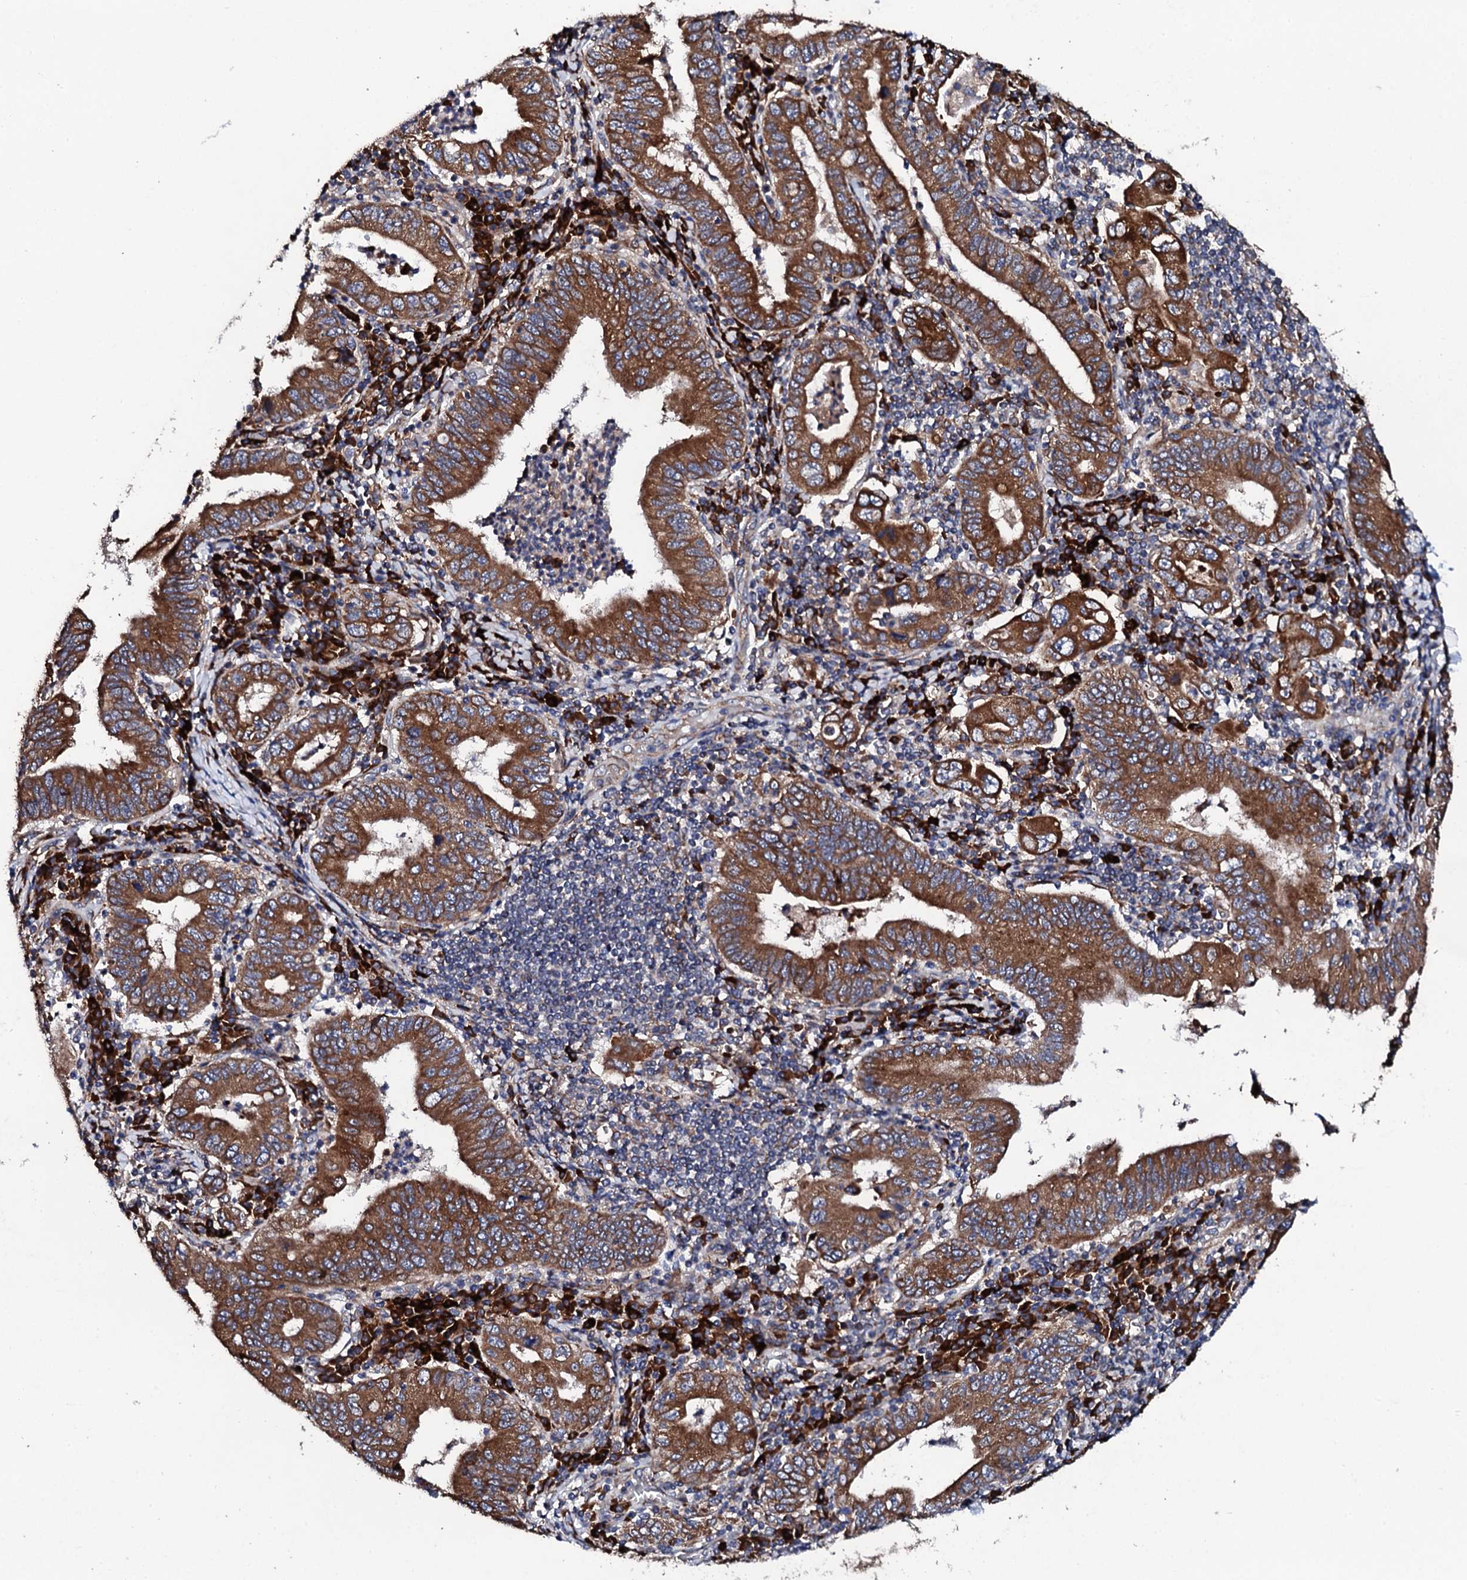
{"staining": {"intensity": "strong", "quantity": ">75%", "location": "cytoplasmic/membranous"}, "tissue": "stomach cancer", "cell_type": "Tumor cells", "image_type": "cancer", "snomed": [{"axis": "morphology", "description": "Normal tissue, NOS"}, {"axis": "morphology", "description": "Adenocarcinoma, NOS"}, {"axis": "topography", "description": "Esophagus"}, {"axis": "topography", "description": "Stomach, upper"}, {"axis": "topography", "description": "Peripheral nerve tissue"}], "caption": "Brown immunohistochemical staining in stomach cancer (adenocarcinoma) exhibits strong cytoplasmic/membranous staining in about >75% of tumor cells.", "gene": "LIPT2", "patient": {"sex": "male", "age": 62}}